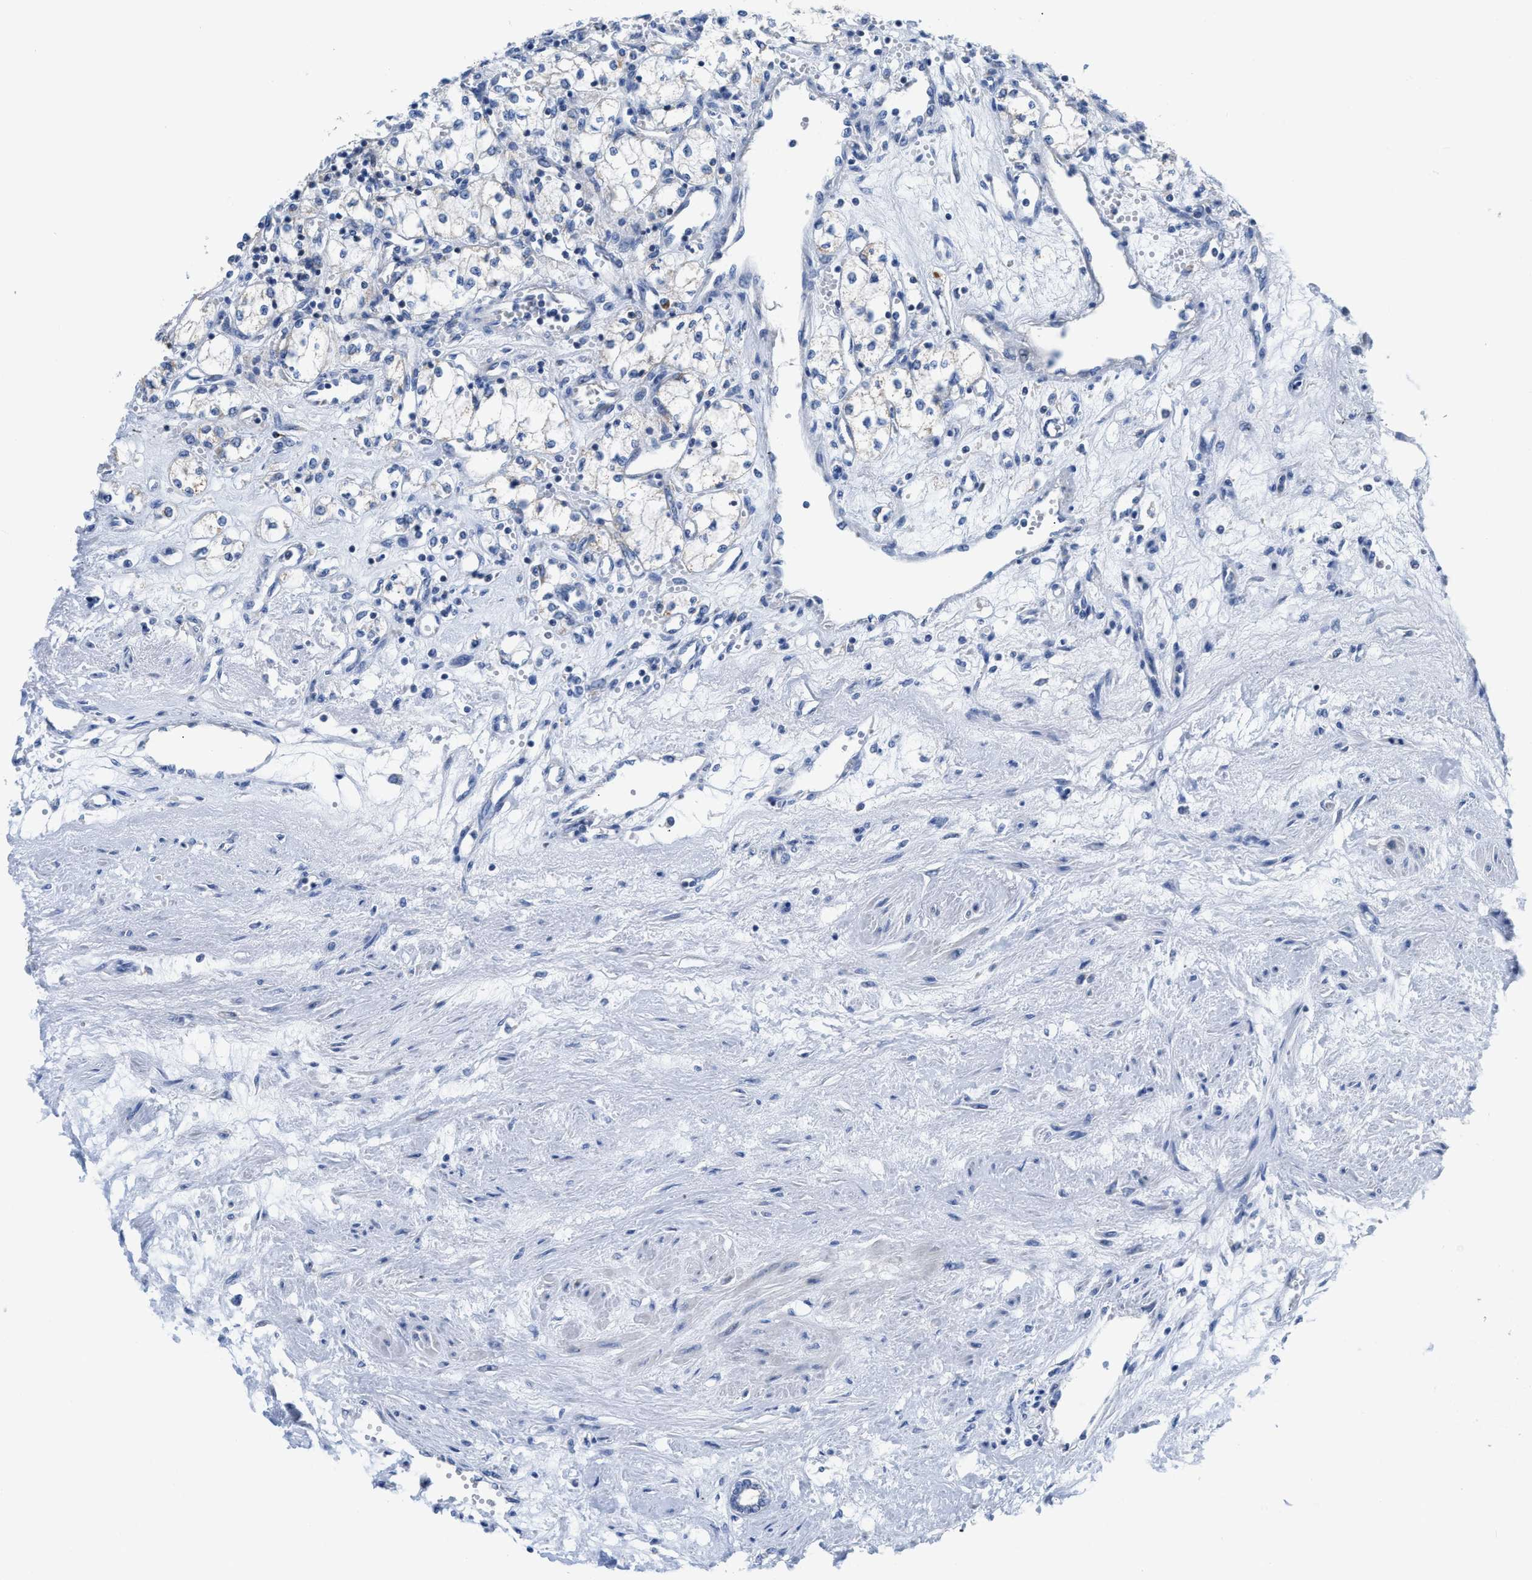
{"staining": {"intensity": "negative", "quantity": "none", "location": "none"}, "tissue": "renal cancer", "cell_type": "Tumor cells", "image_type": "cancer", "snomed": [{"axis": "morphology", "description": "Adenocarcinoma, NOS"}, {"axis": "topography", "description": "Kidney"}], "caption": "This is an IHC histopathology image of renal adenocarcinoma. There is no positivity in tumor cells.", "gene": "ETFA", "patient": {"sex": "male", "age": 59}}